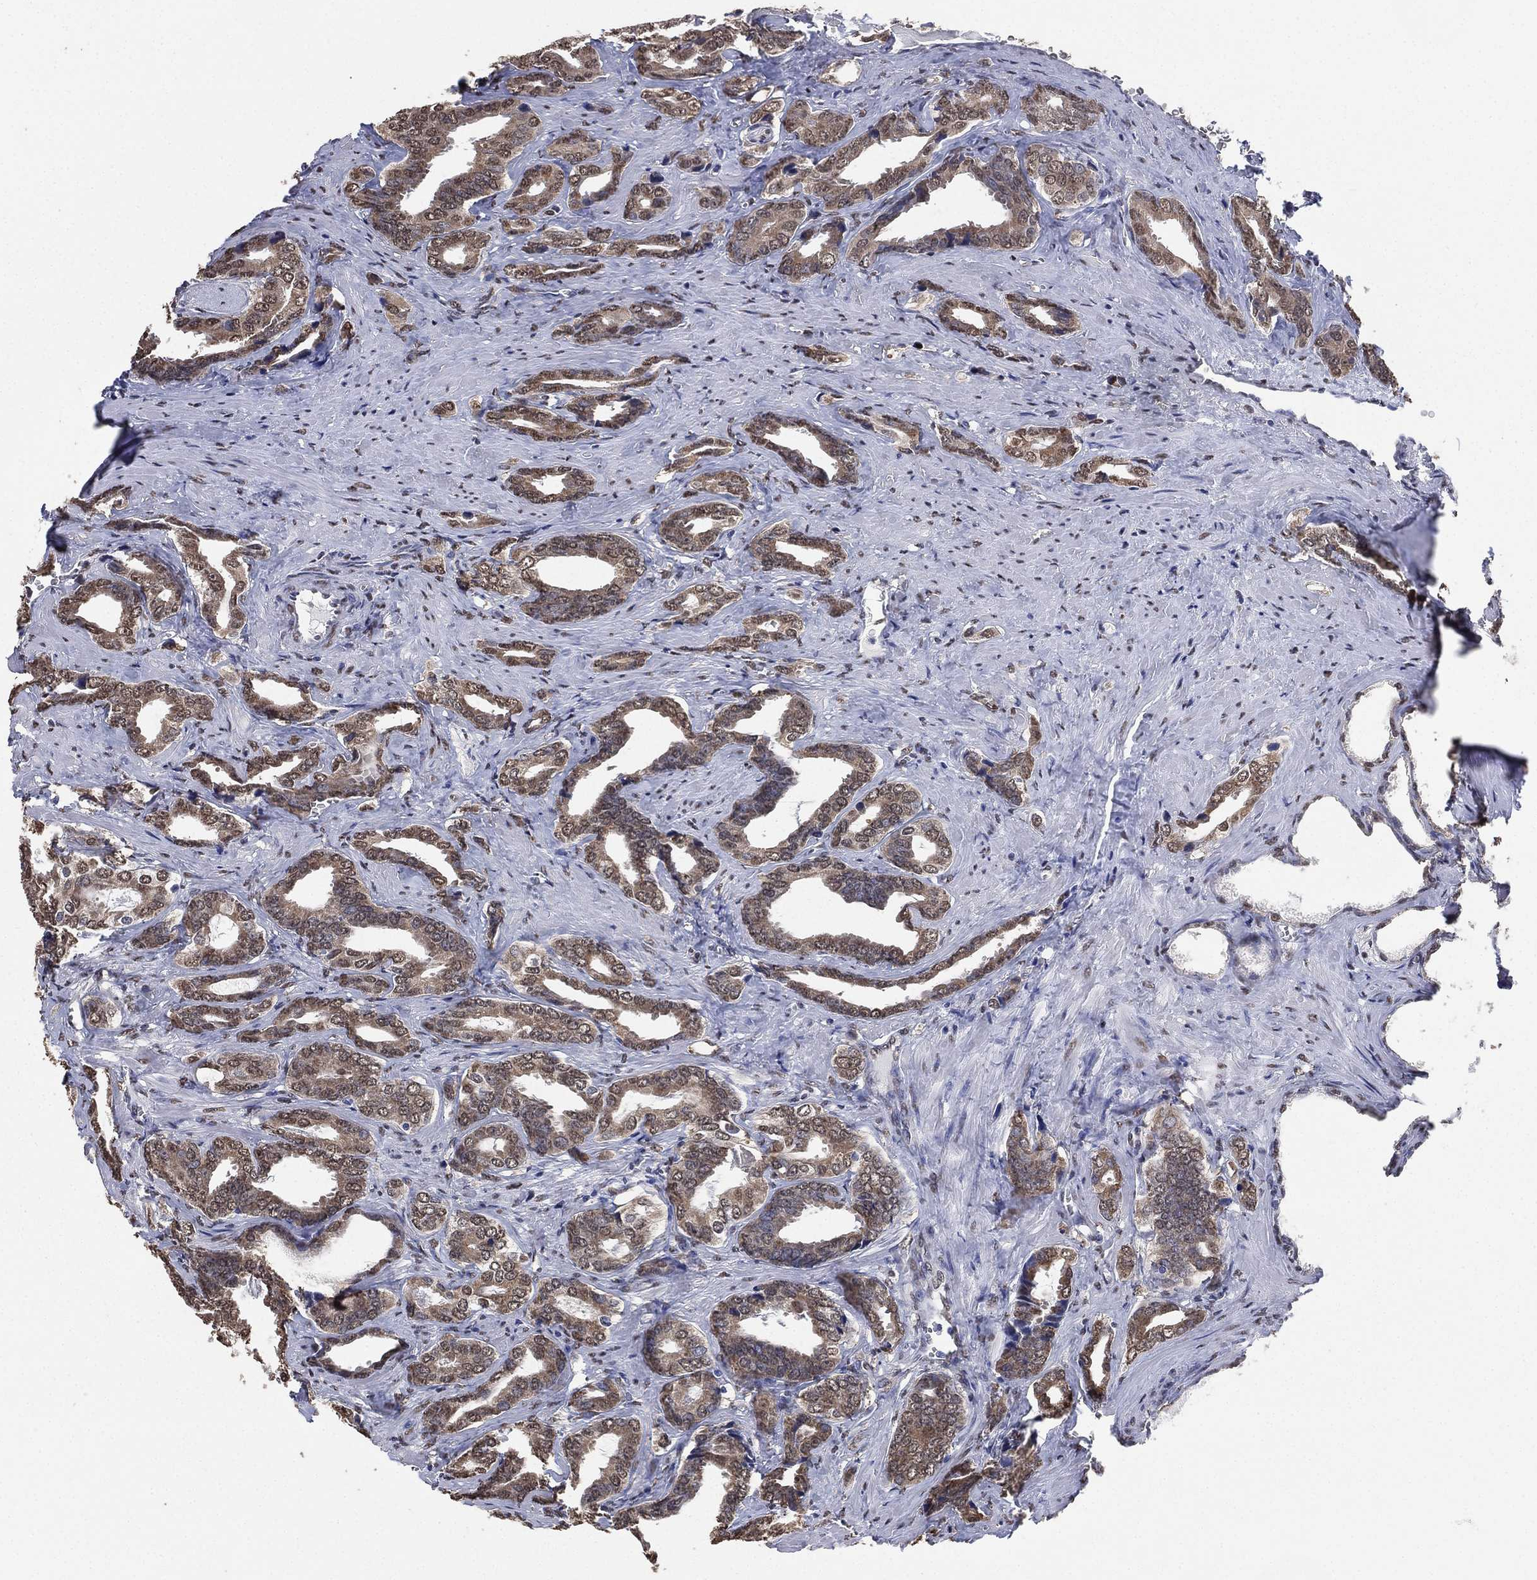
{"staining": {"intensity": "moderate", "quantity": ">75%", "location": "cytoplasmic/membranous"}, "tissue": "prostate cancer", "cell_type": "Tumor cells", "image_type": "cancer", "snomed": [{"axis": "morphology", "description": "Adenocarcinoma, NOS"}, {"axis": "topography", "description": "Prostate"}], "caption": "Protein analysis of prostate cancer tissue demonstrates moderate cytoplasmic/membranous positivity in about >75% of tumor cells. The staining is performed using DAB (3,3'-diaminobenzidine) brown chromogen to label protein expression. The nuclei are counter-stained blue using hematoxylin.", "gene": "ALDH7A1", "patient": {"sex": "male", "age": 66}}